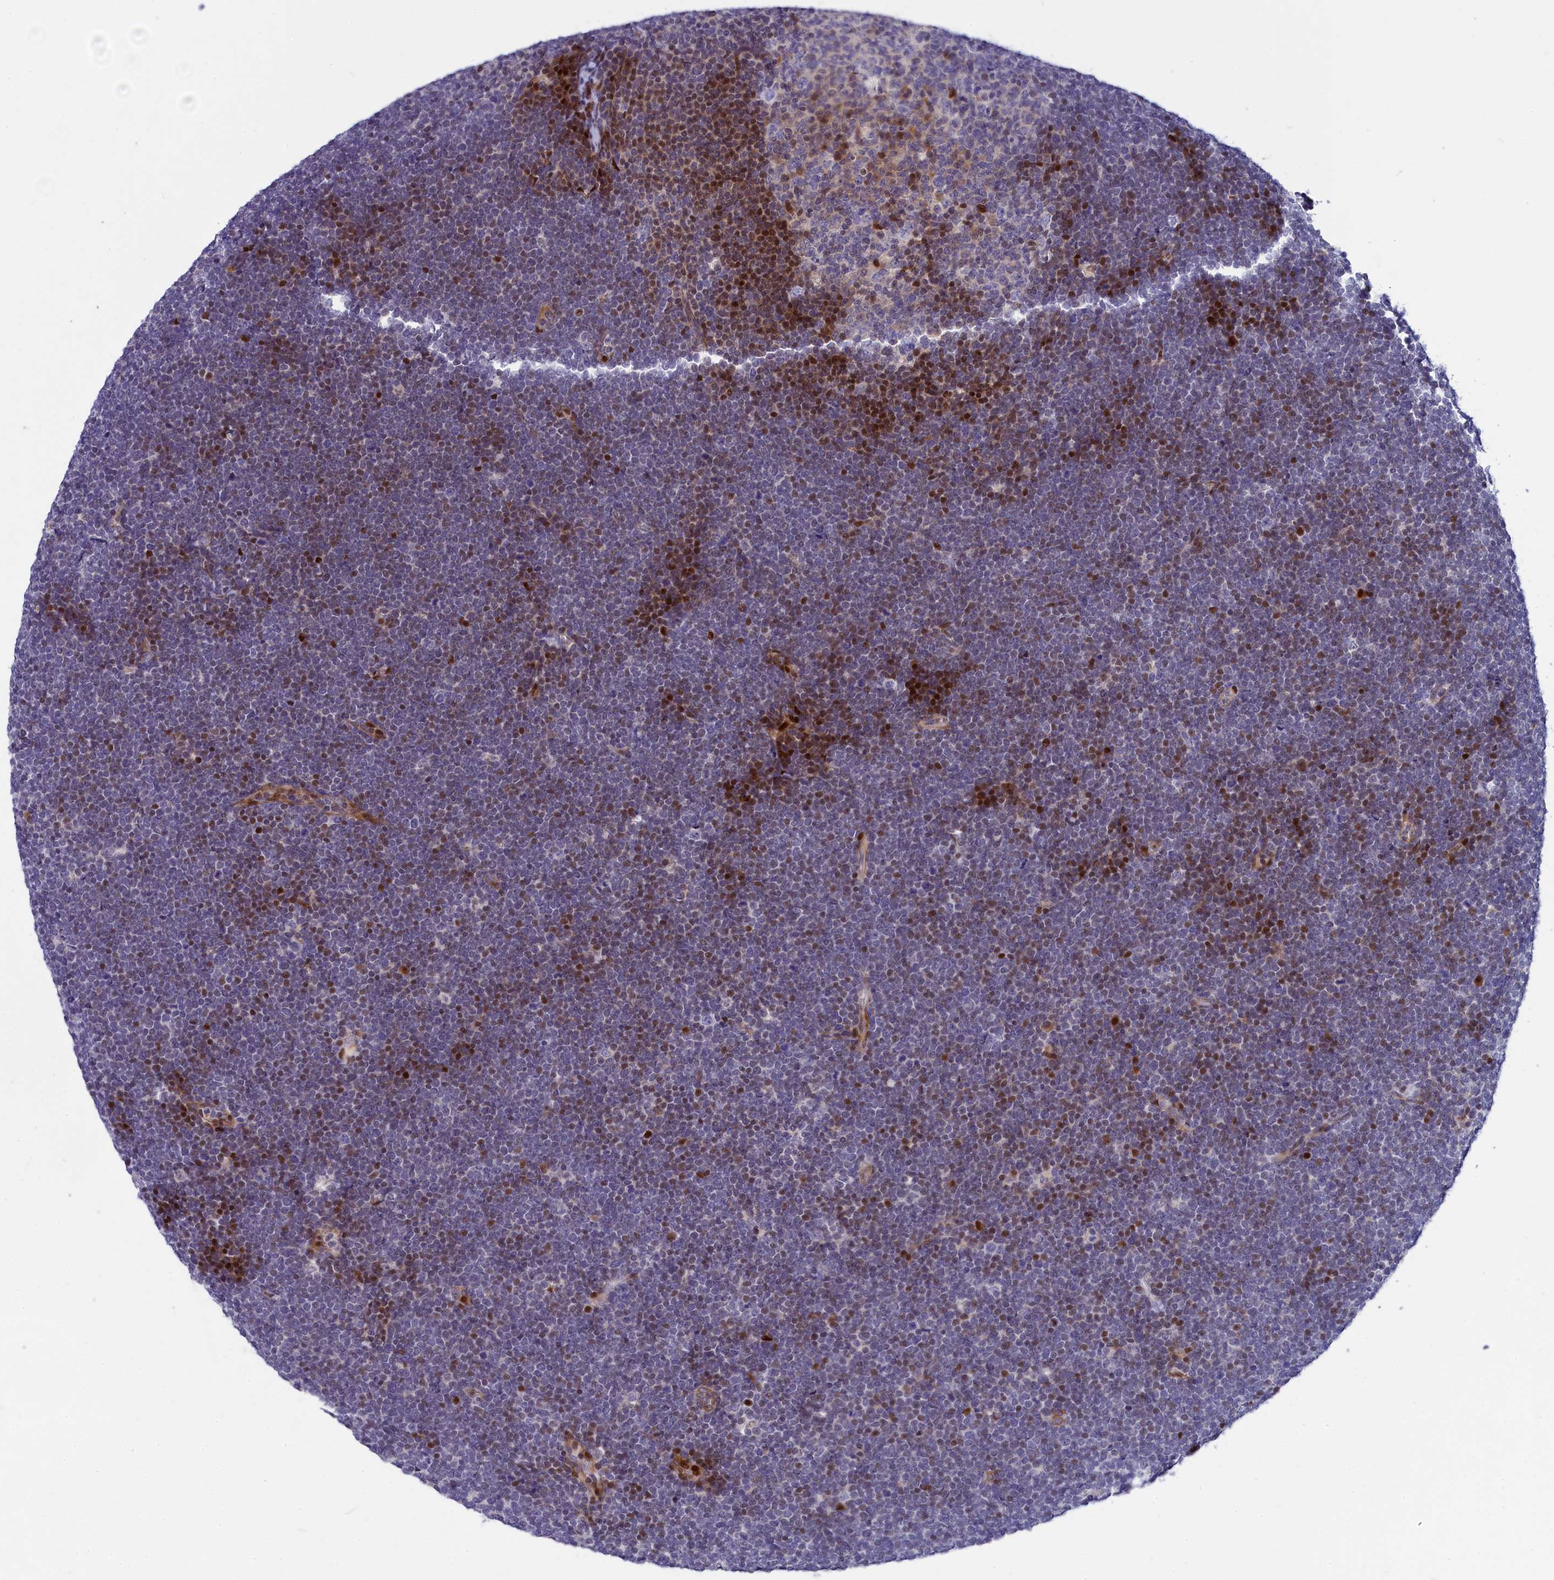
{"staining": {"intensity": "strong", "quantity": "<25%", "location": "nuclear"}, "tissue": "lymphoma", "cell_type": "Tumor cells", "image_type": "cancer", "snomed": [{"axis": "morphology", "description": "Malignant lymphoma, non-Hodgkin's type, High grade"}, {"axis": "topography", "description": "Lymph node"}], "caption": "The image reveals a brown stain indicating the presence of a protein in the nuclear of tumor cells in lymphoma.", "gene": "NKPD1", "patient": {"sex": "male", "age": 13}}